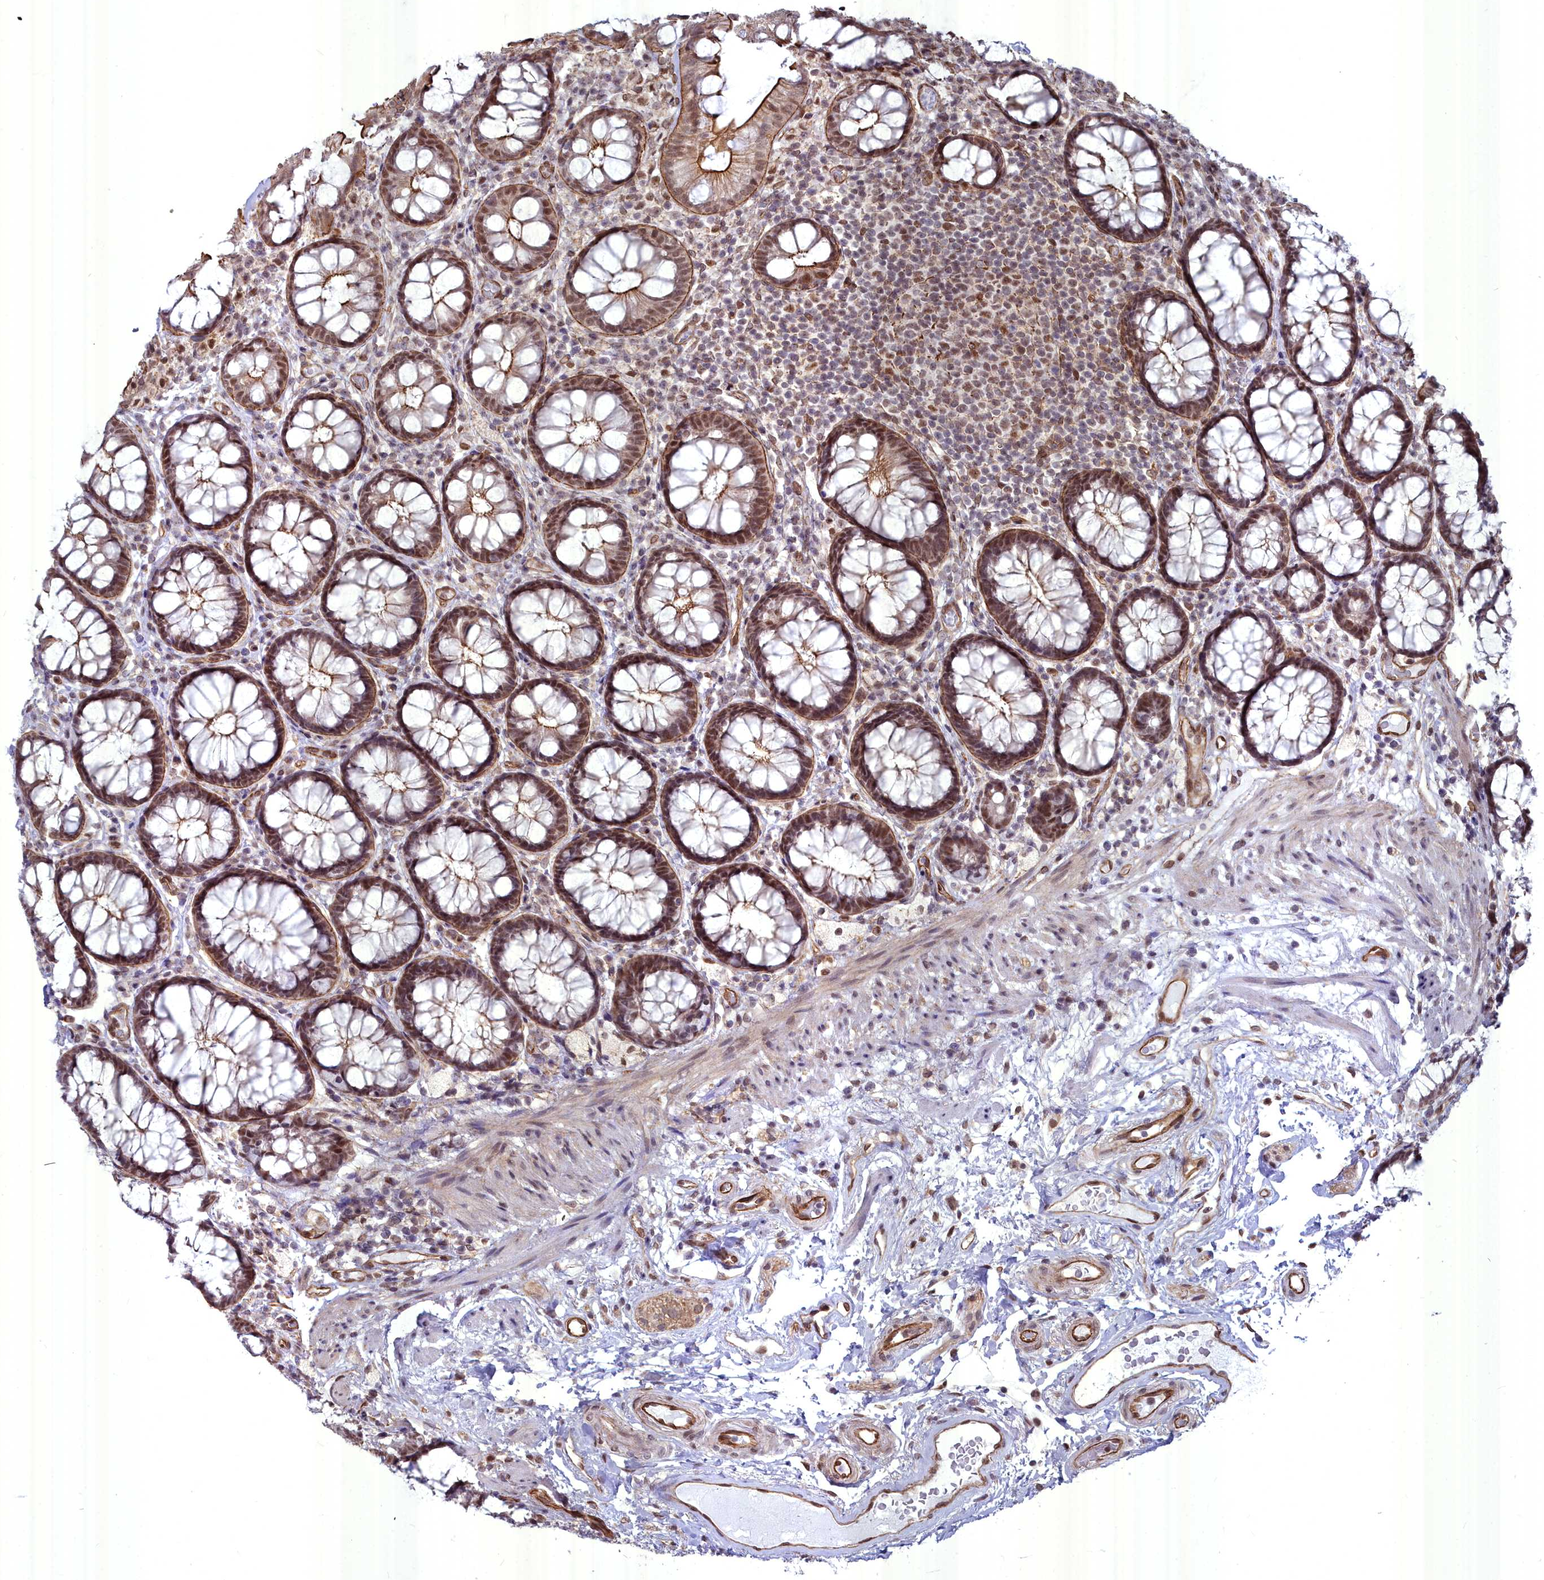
{"staining": {"intensity": "strong", "quantity": ">75%", "location": "cytoplasmic/membranous,nuclear"}, "tissue": "rectum", "cell_type": "Glandular cells", "image_type": "normal", "snomed": [{"axis": "morphology", "description": "Normal tissue, NOS"}, {"axis": "topography", "description": "Rectum"}], "caption": "Glandular cells show strong cytoplasmic/membranous,nuclear expression in about >75% of cells in benign rectum.", "gene": "YJU2", "patient": {"sex": "male", "age": 83}}